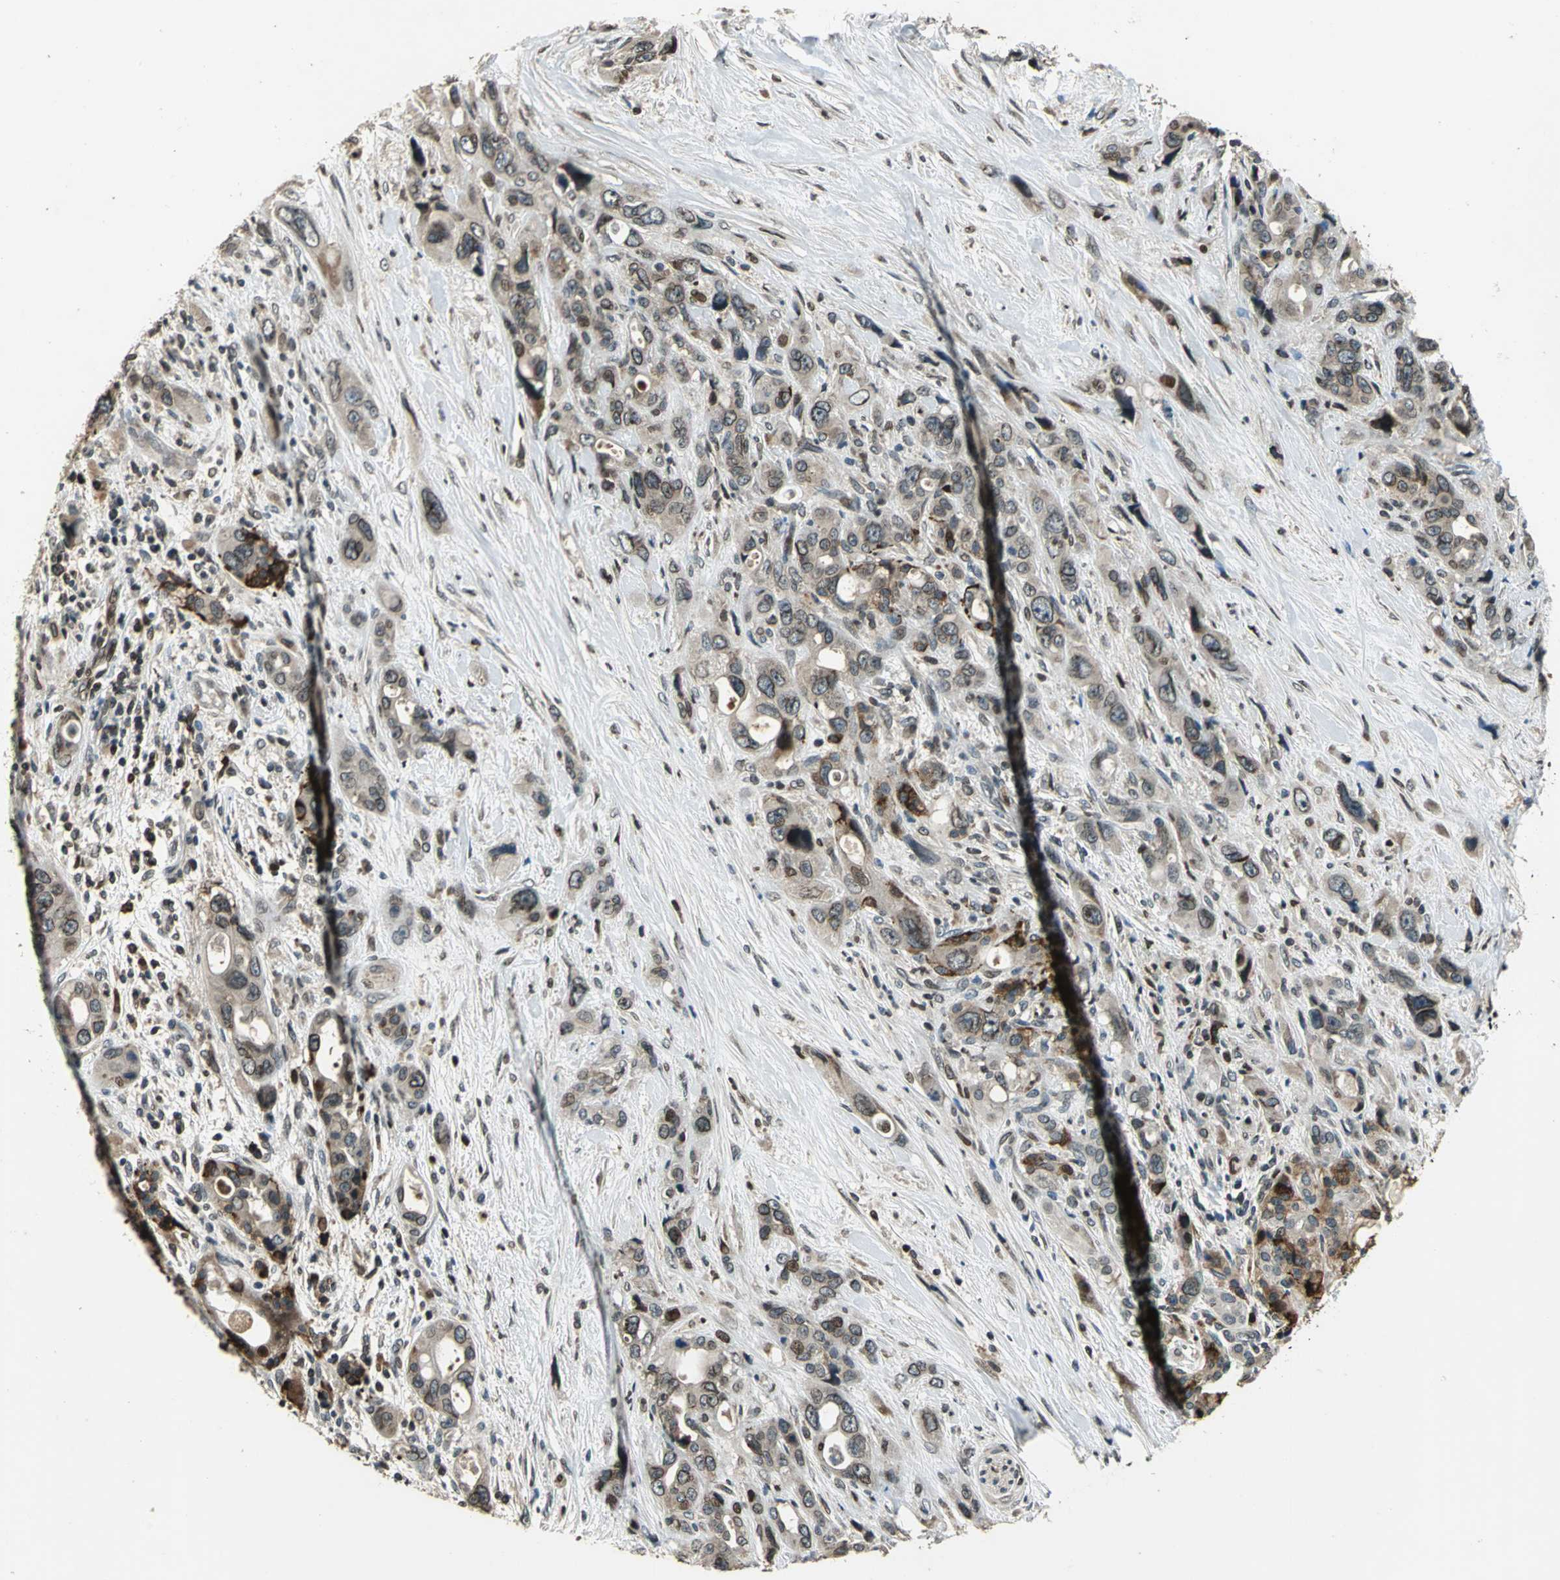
{"staining": {"intensity": "weak", "quantity": "25%-75%", "location": "cytoplasmic/membranous,nuclear"}, "tissue": "pancreatic cancer", "cell_type": "Tumor cells", "image_type": "cancer", "snomed": [{"axis": "morphology", "description": "Adenocarcinoma, NOS"}, {"axis": "topography", "description": "Pancreas"}], "caption": "Protein positivity by immunohistochemistry demonstrates weak cytoplasmic/membranous and nuclear positivity in about 25%-75% of tumor cells in adenocarcinoma (pancreatic).", "gene": "BRIP1", "patient": {"sex": "male", "age": 46}}